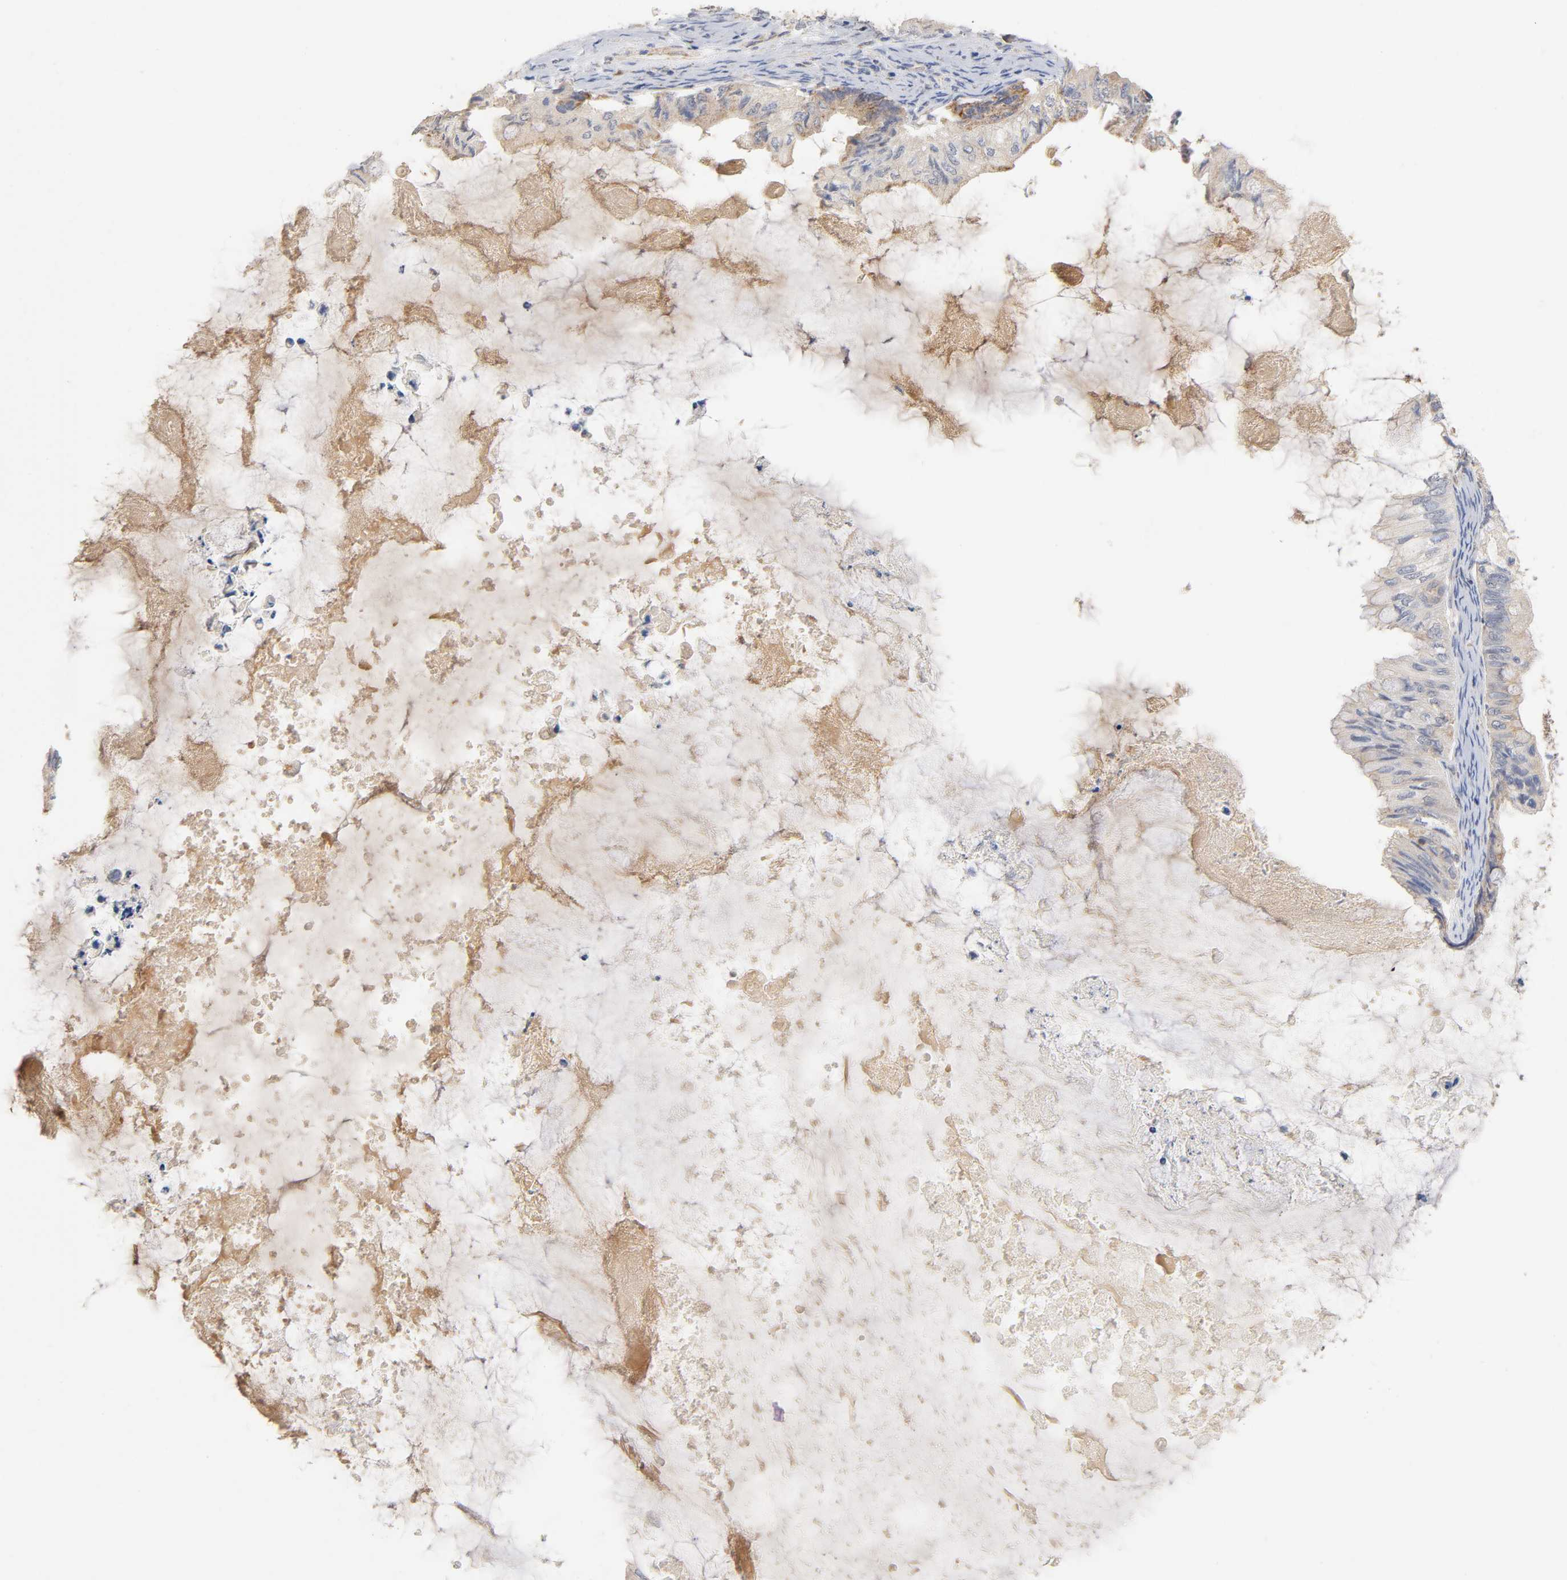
{"staining": {"intensity": "moderate", "quantity": ">75%", "location": "cytoplasmic/membranous"}, "tissue": "ovarian cancer", "cell_type": "Tumor cells", "image_type": "cancer", "snomed": [{"axis": "morphology", "description": "Cystadenocarcinoma, mucinous, NOS"}, {"axis": "topography", "description": "Ovary"}], "caption": "Protein analysis of ovarian mucinous cystadenocarcinoma tissue displays moderate cytoplasmic/membranous staining in about >75% of tumor cells.", "gene": "ISG15", "patient": {"sex": "female", "age": 80}}